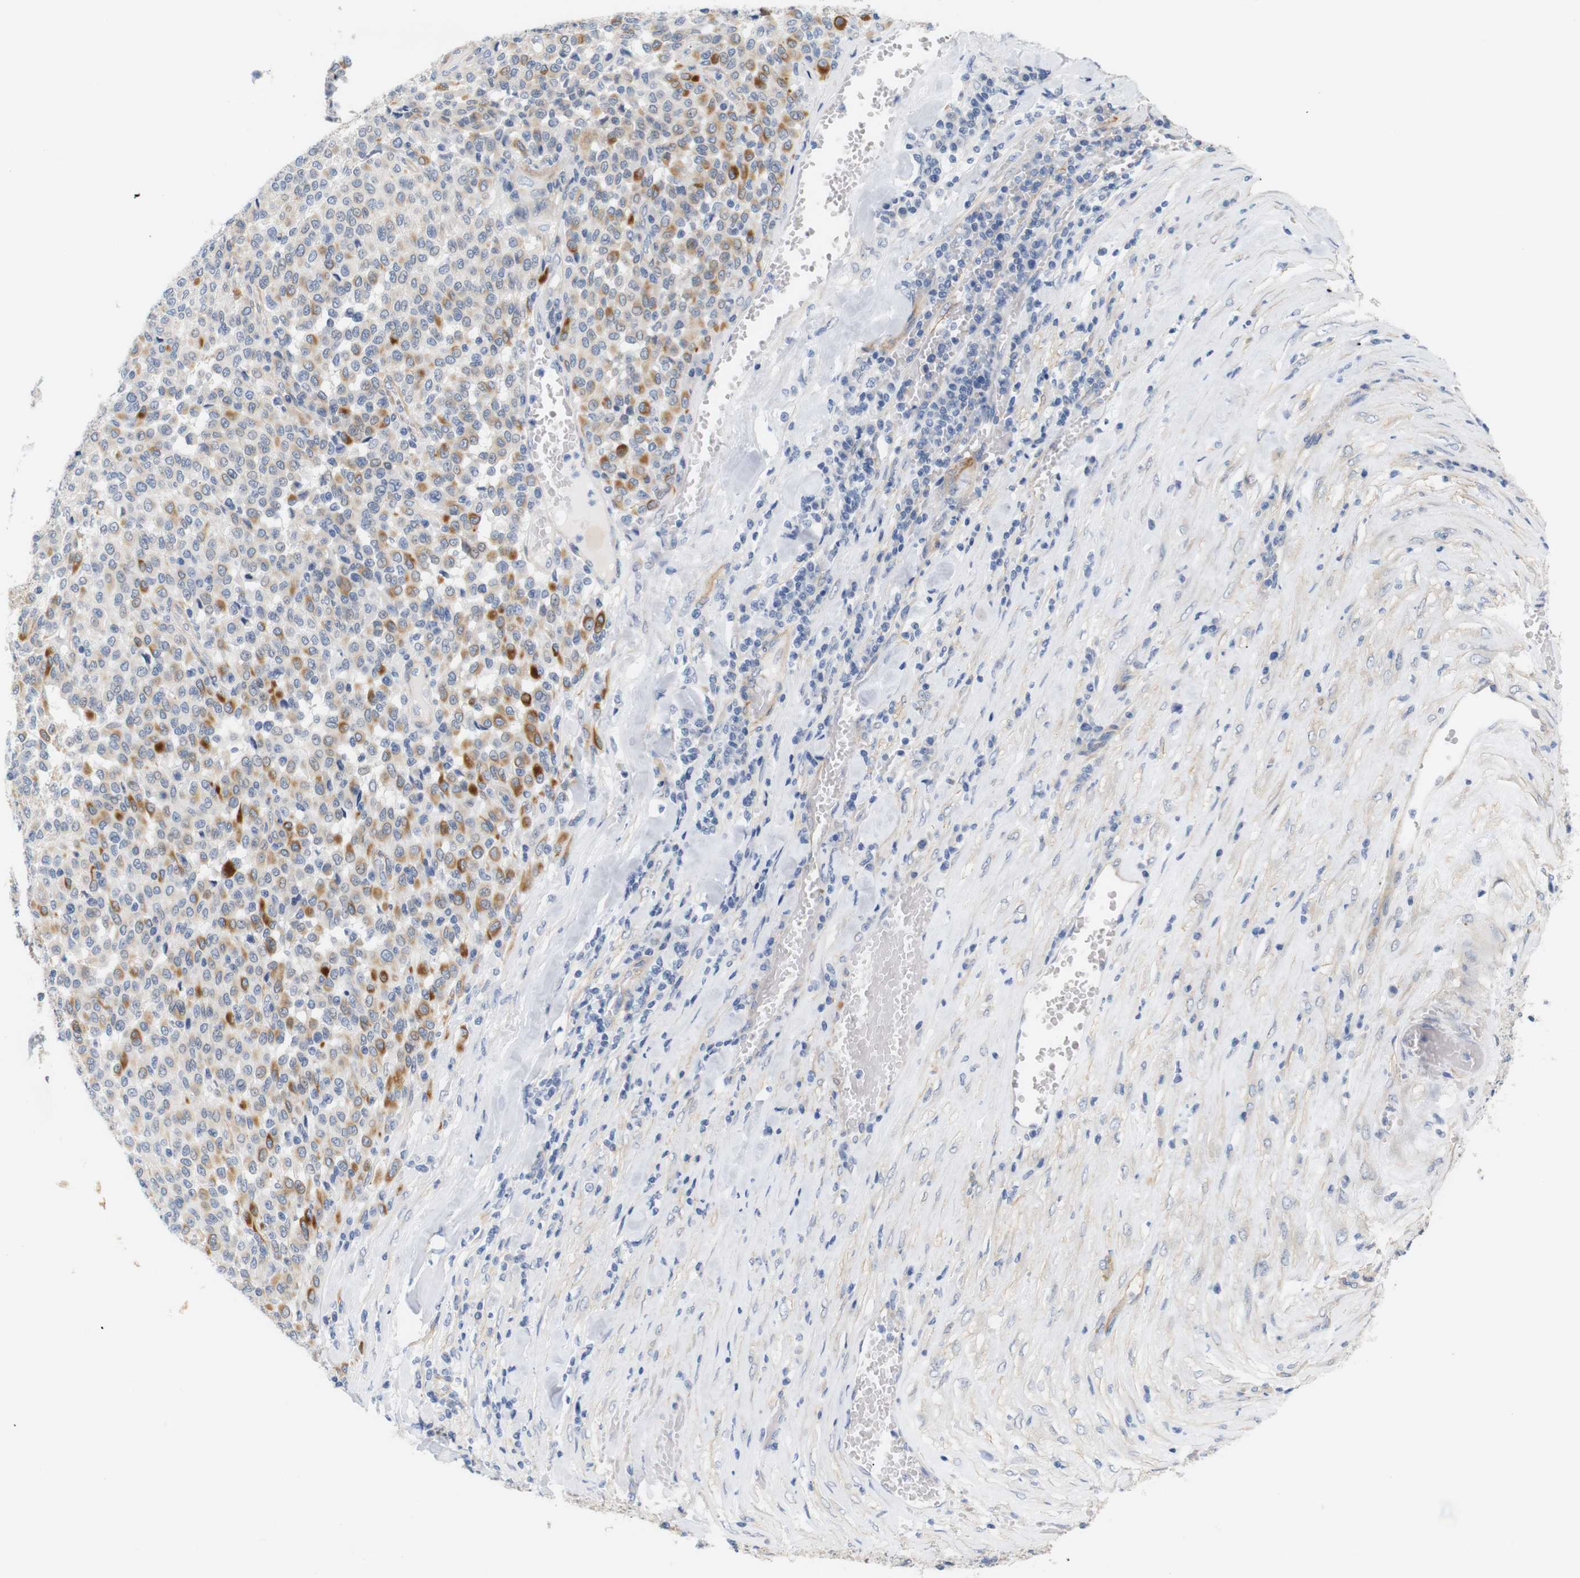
{"staining": {"intensity": "moderate", "quantity": "25%-75%", "location": "cytoplasmic/membranous"}, "tissue": "melanoma", "cell_type": "Tumor cells", "image_type": "cancer", "snomed": [{"axis": "morphology", "description": "Malignant melanoma, Metastatic site"}, {"axis": "topography", "description": "Pancreas"}], "caption": "A photomicrograph showing moderate cytoplasmic/membranous positivity in approximately 25%-75% of tumor cells in malignant melanoma (metastatic site), as visualized by brown immunohistochemical staining.", "gene": "STMN3", "patient": {"sex": "female", "age": 30}}